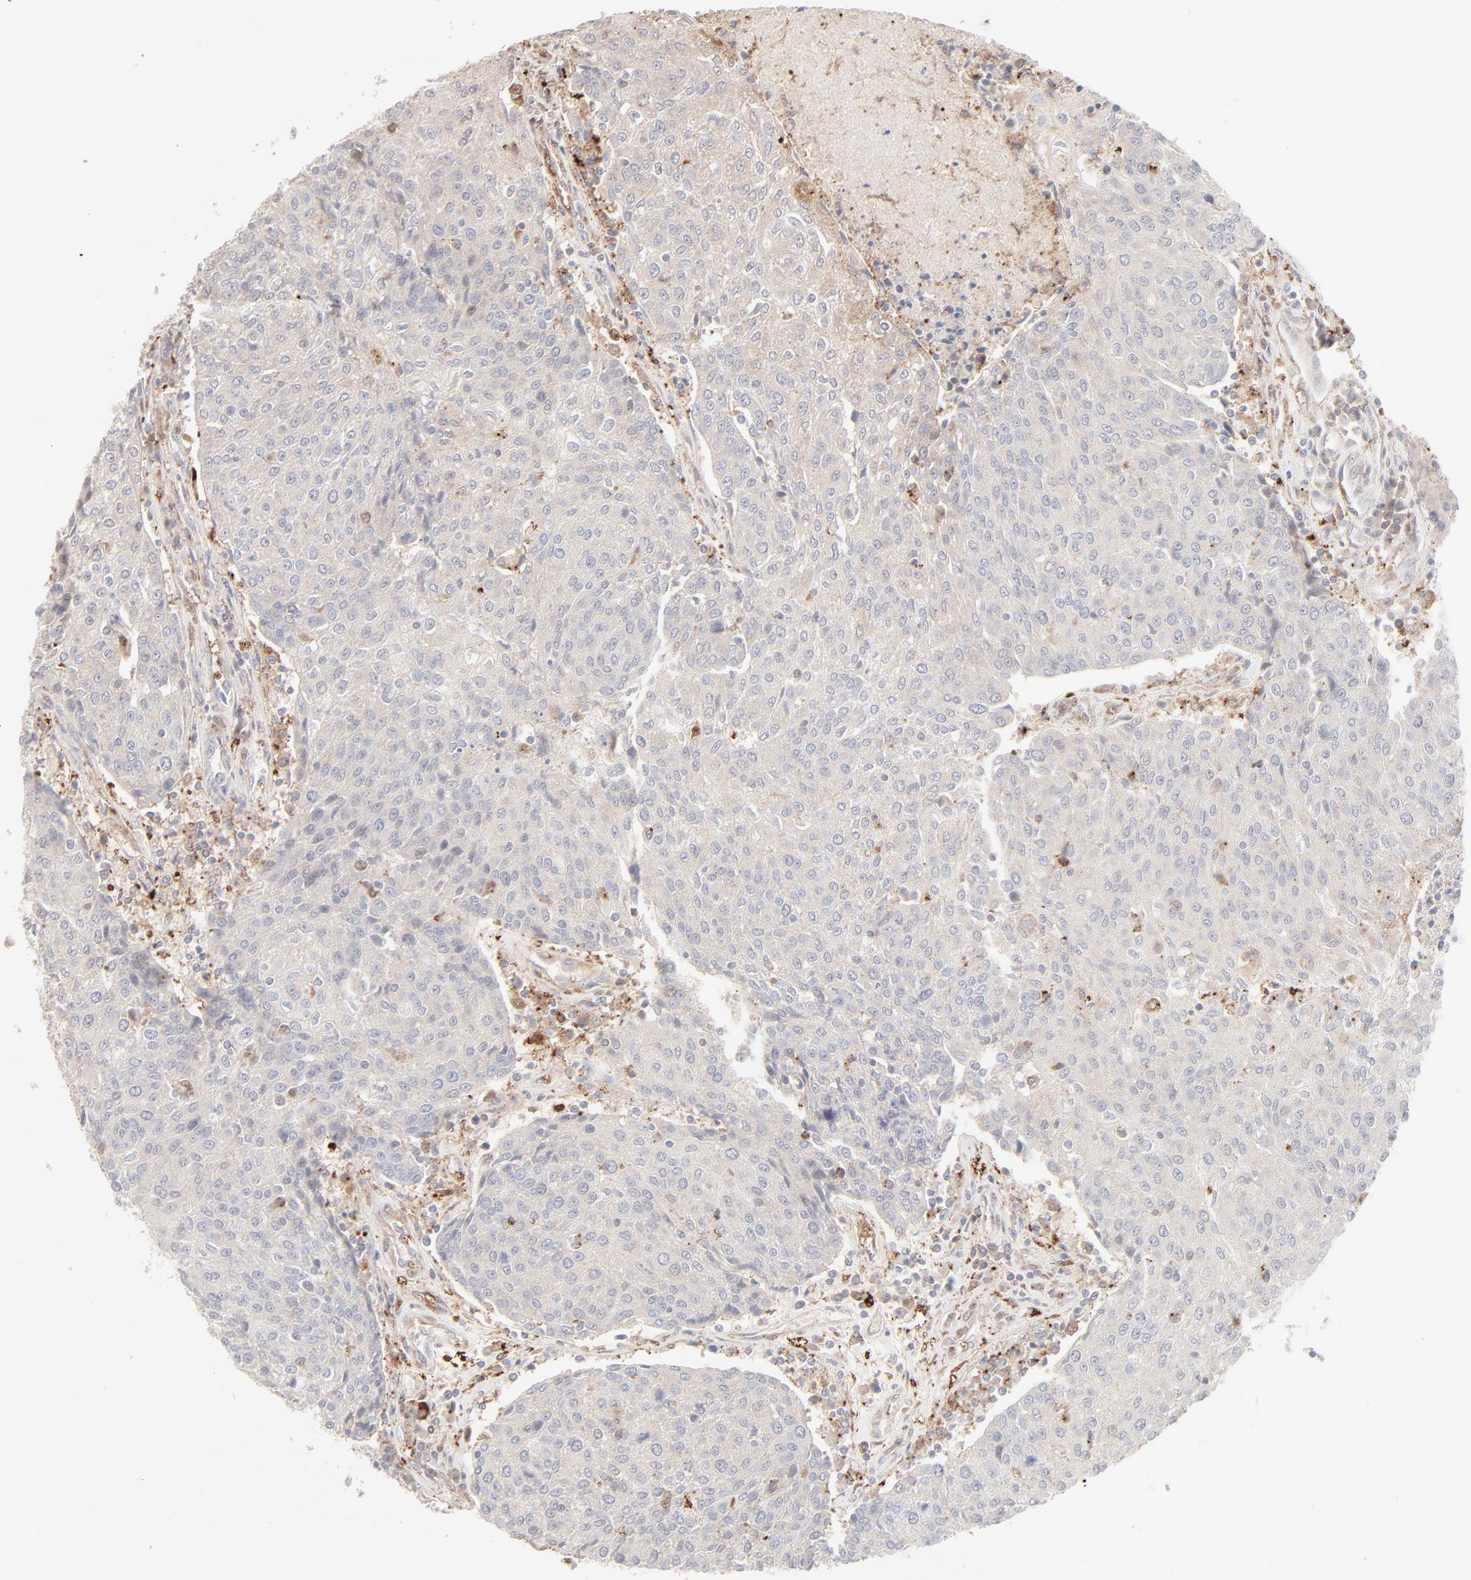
{"staining": {"intensity": "negative", "quantity": "none", "location": "none"}, "tissue": "urothelial cancer", "cell_type": "Tumor cells", "image_type": "cancer", "snomed": [{"axis": "morphology", "description": "Urothelial carcinoma, High grade"}, {"axis": "topography", "description": "Urinary bladder"}], "caption": "Immunohistochemical staining of urothelial carcinoma (high-grade) exhibits no significant expression in tumor cells. (DAB (3,3'-diaminobenzidine) immunohistochemistry (IHC) with hematoxylin counter stain).", "gene": "LGALS2", "patient": {"sex": "female", "age": 85}}